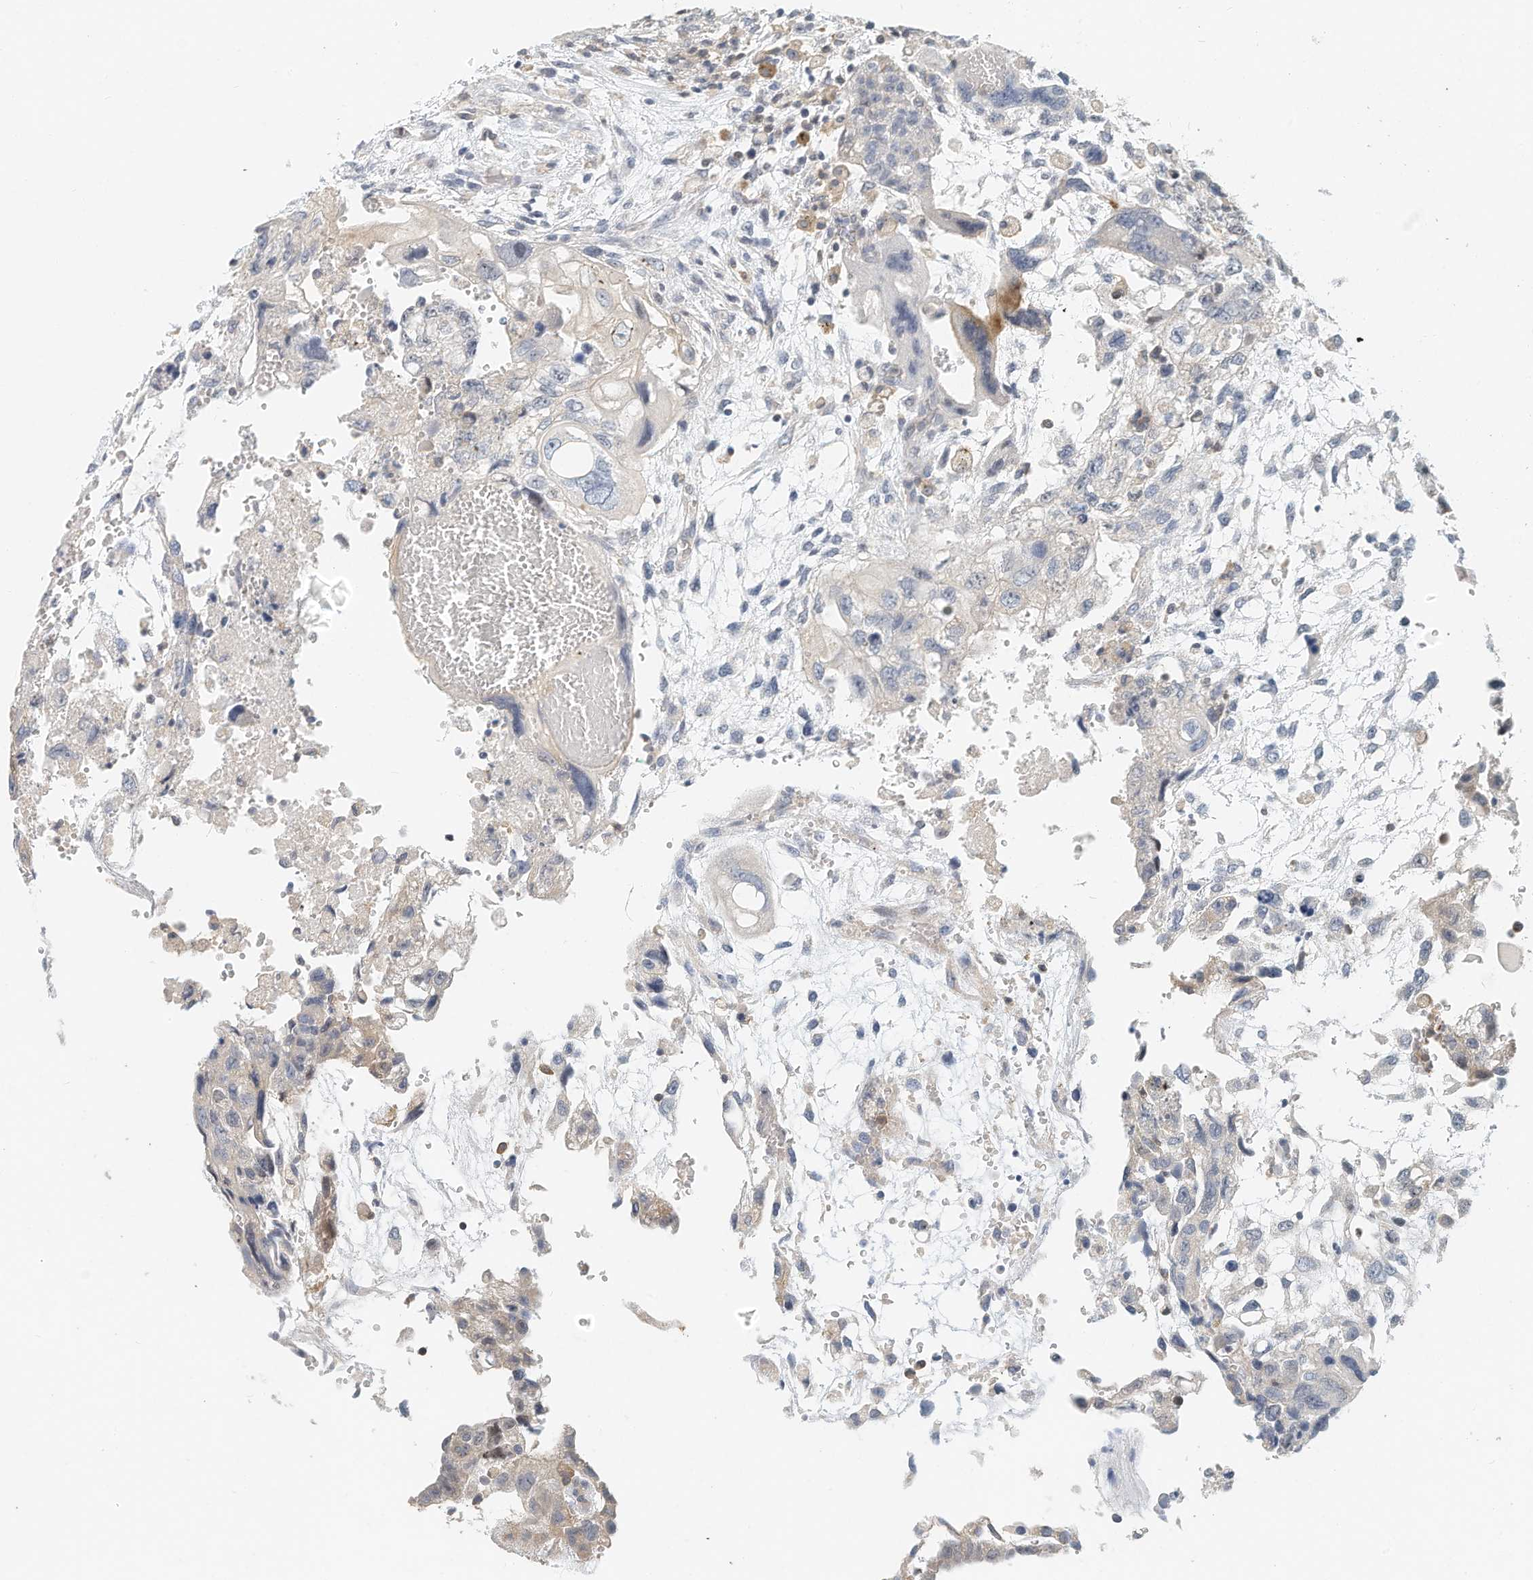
{"staining": {"intensity": "negative", "quantity": "none", "location": "none"}, "tissue": "testis cancer", "cell_type": "Tumor cells", "image_type": "cancer", "snomed": [{"axis": "morphology", "description": "Carcinoma, Embryonal, NOS"}, {"axis": "topography", "description": "Testis"}], "caption": "Tumor cells are negative for brown protein staining in testis cancer. Brightfield microscopy of immunohistochemistry (IHC) stained with DAB (brown) and hematoxylin (blue), captured at high magnification.", "gene": "MICAL1", "patient": {"sex": "male", "age": 36}}